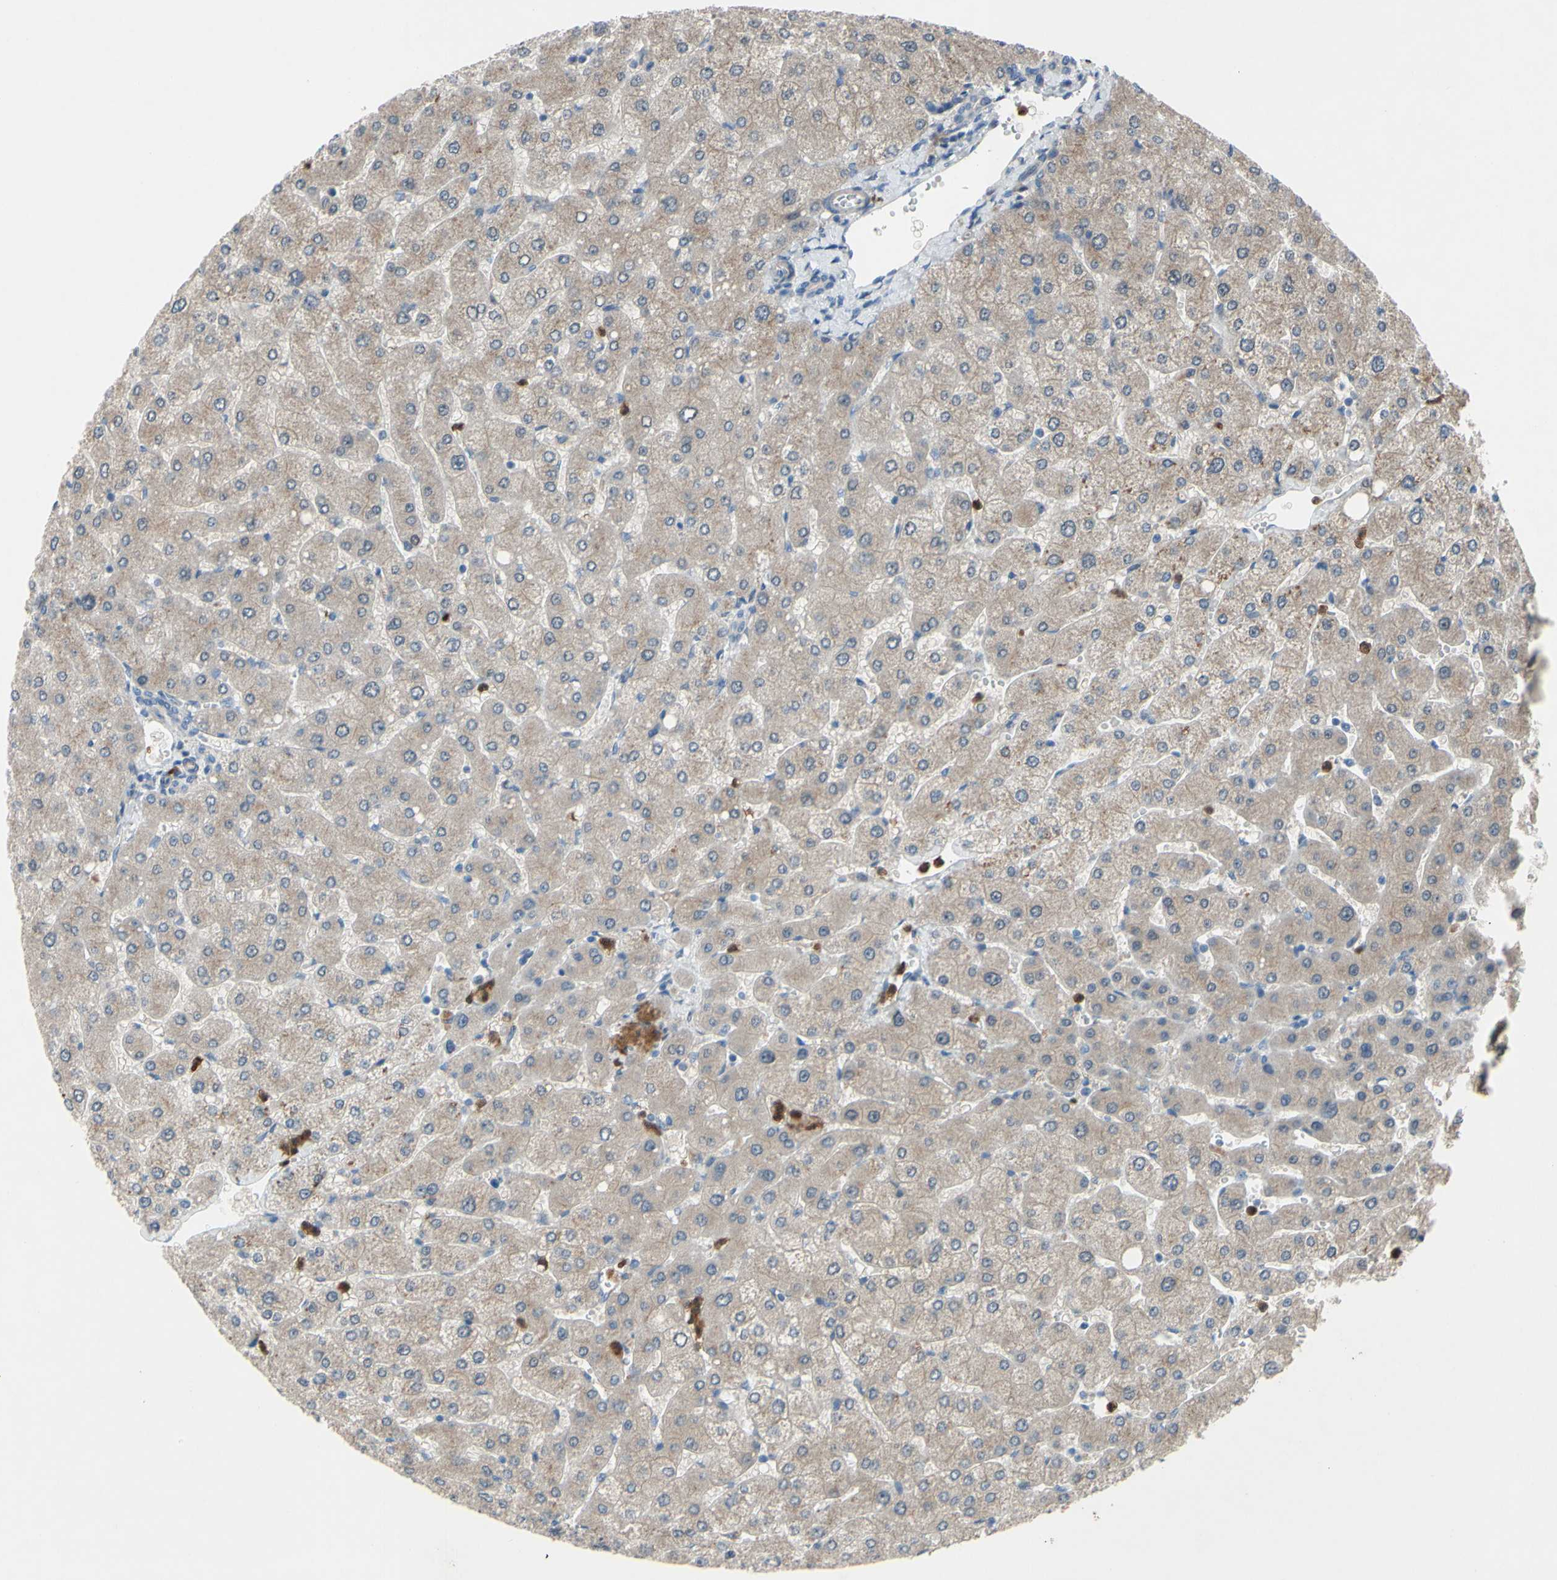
{"staining": {"intensity": "negative", "quantity": "none", "location": "none"}, "tissue": "liver", "cell_type": "Cholangiocytes", "image_type": "normal", "snomed": [{"axis": "morphology", "description": "Normal tissue, NOS"}, {"axis": "topography", "description": "Liver"}], "caption": "This is an immunohistochemistry (IHC) photomicrograph of benign liver. There is no positivity in cholangiocytes.", "gene": "GRAMD2B", "patient": {"sex": "male", "age": 55}}